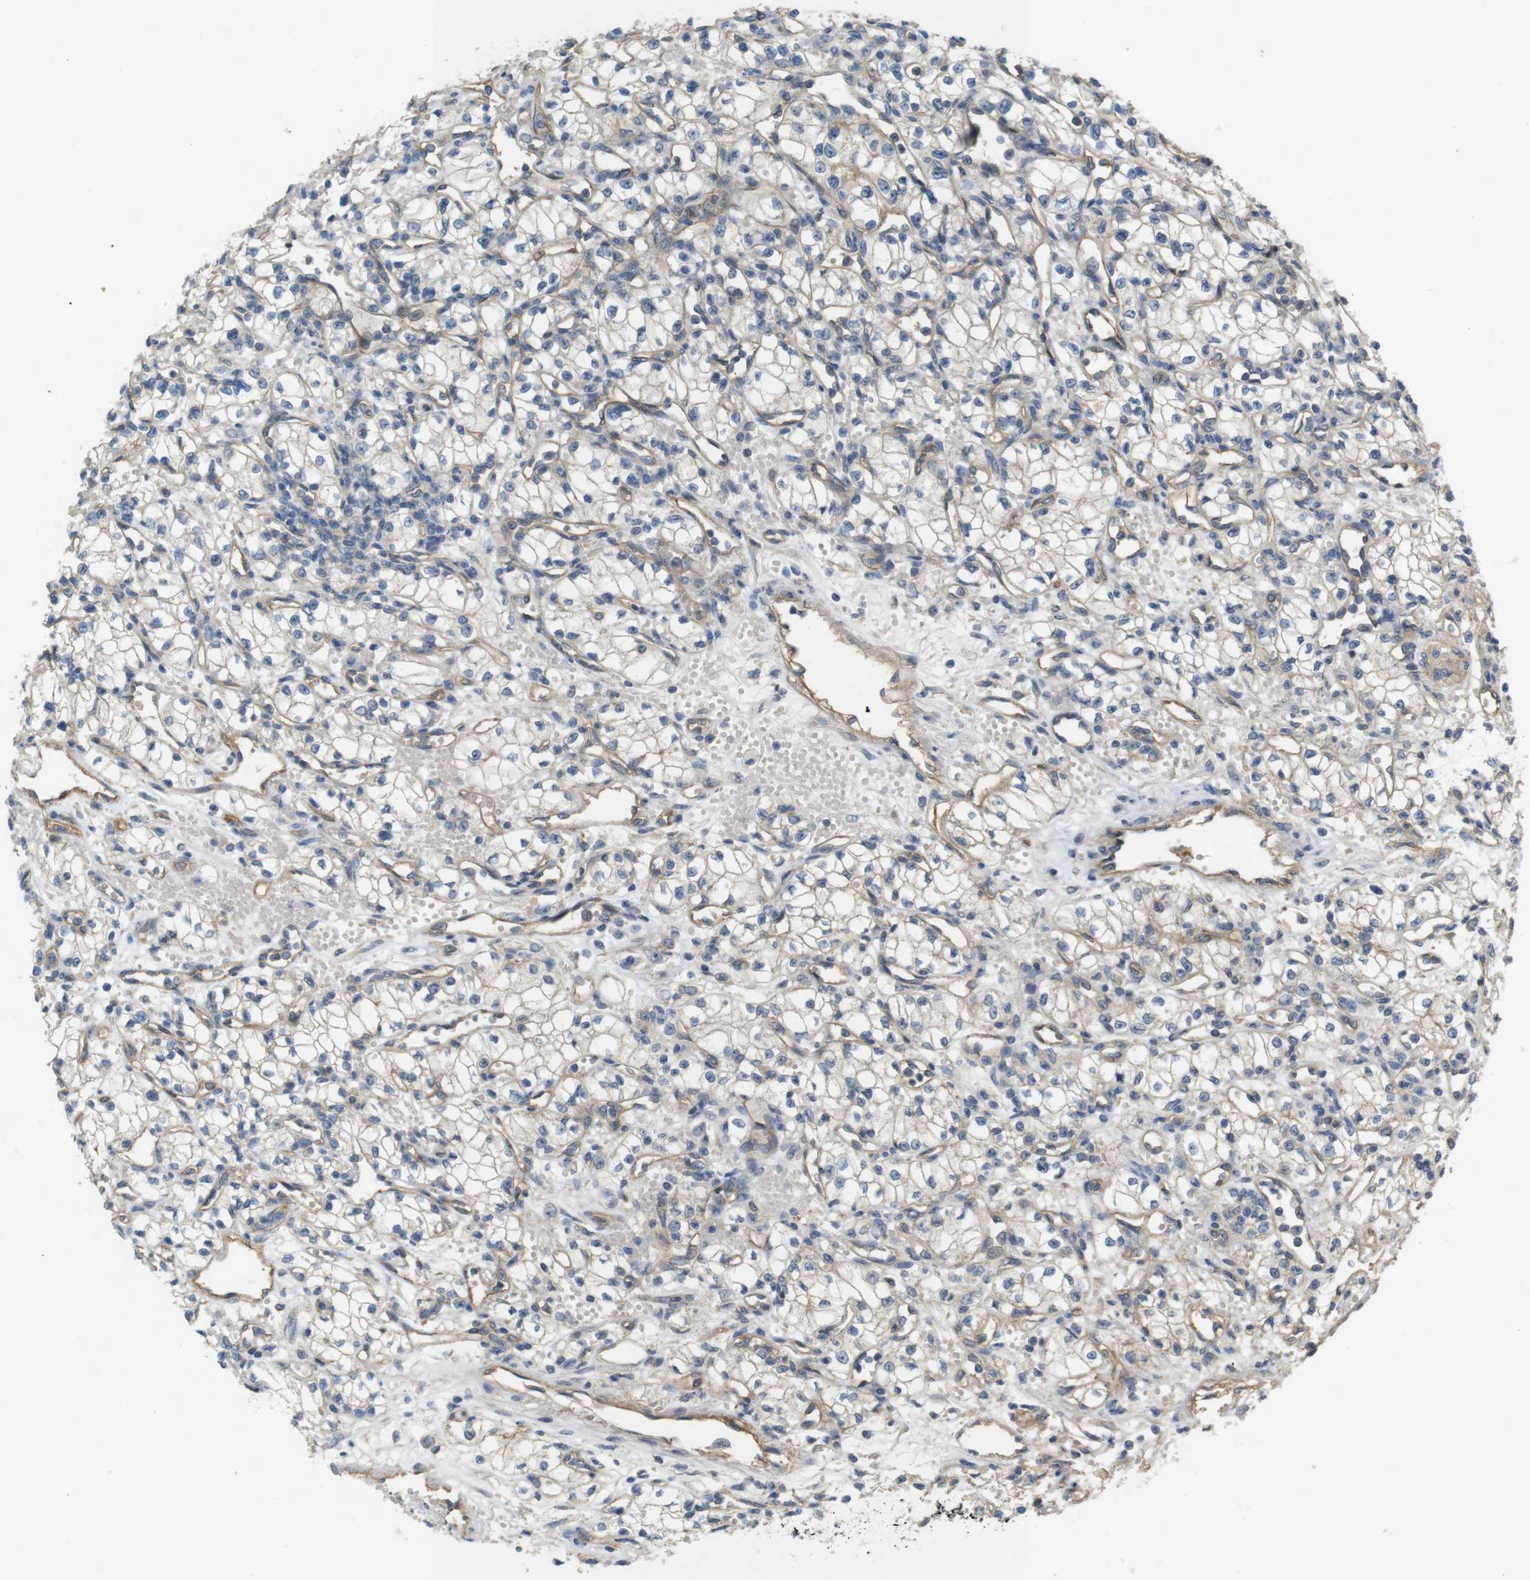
{"staining": {"intensity": "weak", "quantity": "<25%", "location": "cytoplasmic/membranous"}, "tissue": "renal cancer", "cell_type": "Tumor cells", "image_type": "cancer", "snomed": [{"axis": "morphology", "description": "Normal tissue, NOS"}, {"axis": "morphology", "description": "Adenocarcinoma, NOS"}, {"axis": "topography", "description": "Kidney"}], "caption": "Renal cancer stained for a protein using immunohistochemistry displays no positivity tumor cells.", "gene": "PVR", "patient": {"sex": "male", "age": 59}}